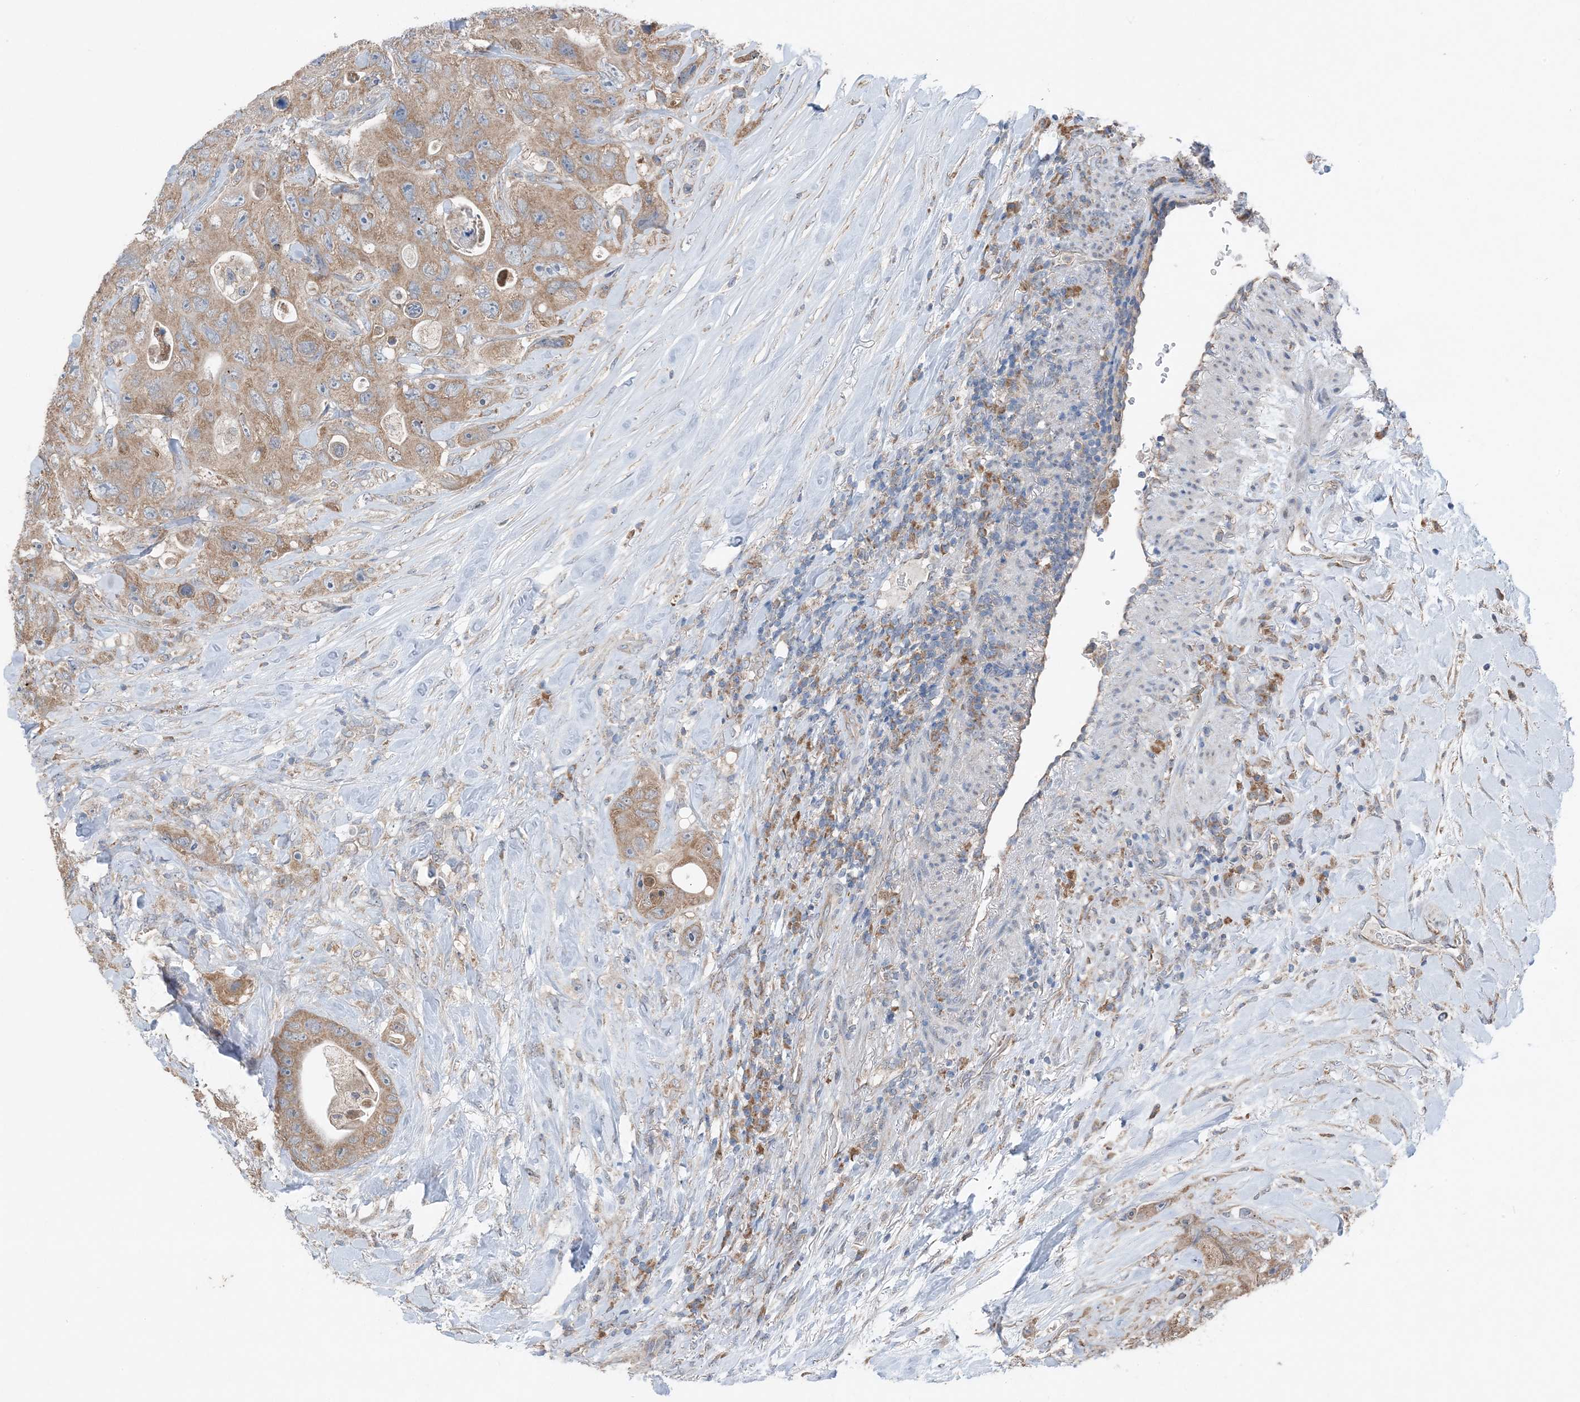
{"staining": {"intensity": "weak", "quantity": ">75%", "location": "cytoplasmic/membranous"}, "tissue": "colorectal cancer", "cell_type": "Tumor cells", "image_type": "cancer", "snomed": [{"axis": "morphology", "description": "Adenocarcinoma, NOS"}, {"axis": "topography", "description": "Colon"}], "caption": "A micrograph of colorectal adenocarcinoma stained for a protein displays weak cytoplasmic/membranous brown staining in tumor cells. The staining was performed using DAB (3,3'-diaminobenzidine) to visualize the protein expression in brown, while the nuclei were stained in blue with hematoxylin (Magnification: 20x).", "gene": "DHX30", "patient": {"sex": "female", "age": 46}}